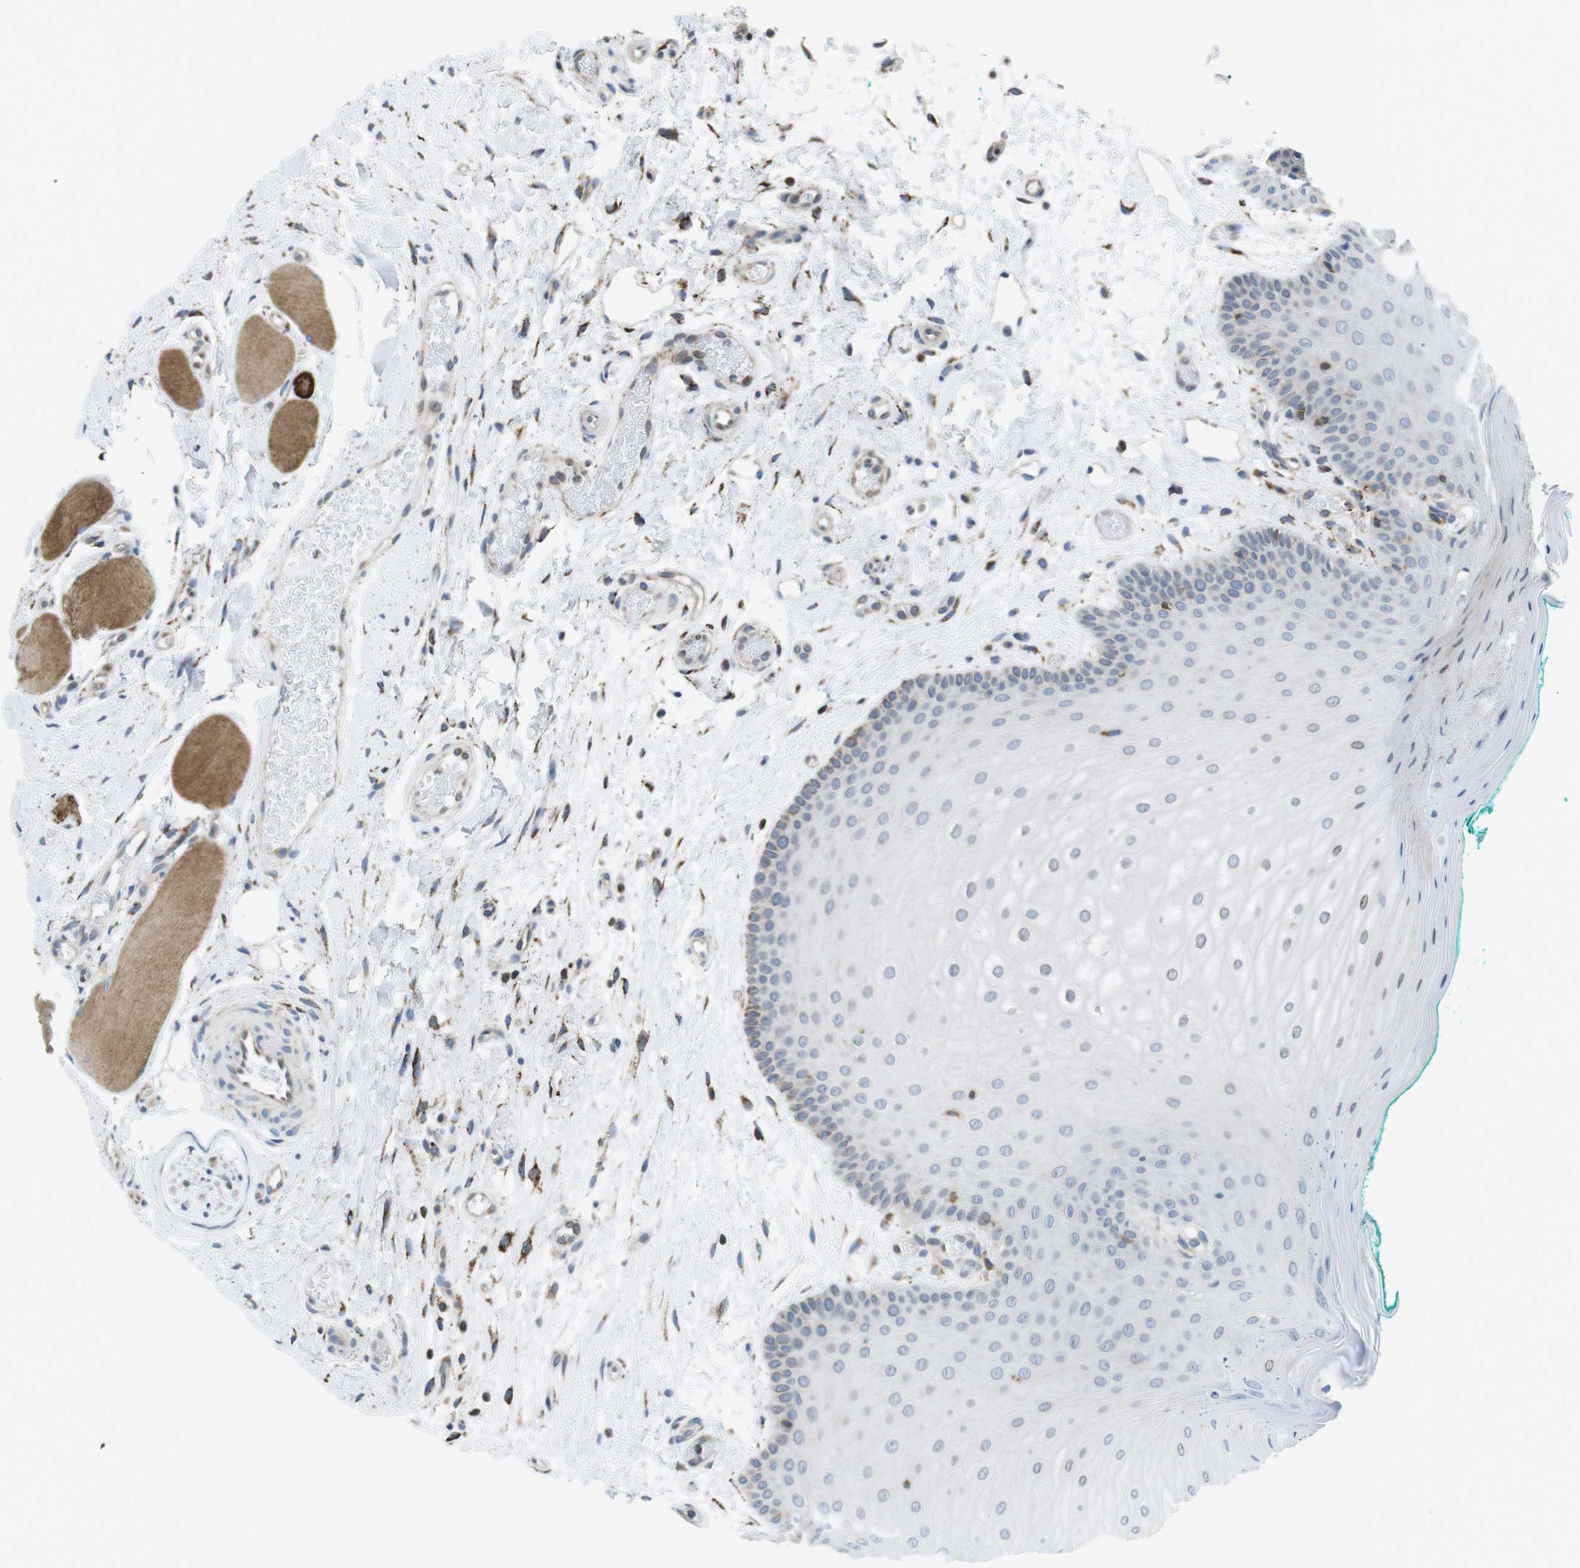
{"staining": {"intensity": "weak", "quantity": "<25%", "location": "cytoplasmic/membranous"}, "tissue": "oral mucosa", "cell_type": "Squamous epithelial cells", "image_type": "normal", "snomed": [{"axis": "morphology", "description": "Normal tissue, NOS"}, {"axis": "topography", "description": "Skeletal muscle"}, {"axis": "topography", "description": "Oral tissue"}], "caption": "This photomicrograph is of unremarkable oral mucosa stained with immunohistochemistry (IHC) to label a protein in brown with the nuclei are counter-stained blue. There is no positivity in squamous epithelial cells. (DAB IHC with hematoxylin counter stain).", "gene": "KCNE3", "patient": {"sex": "male", "age": 58}}